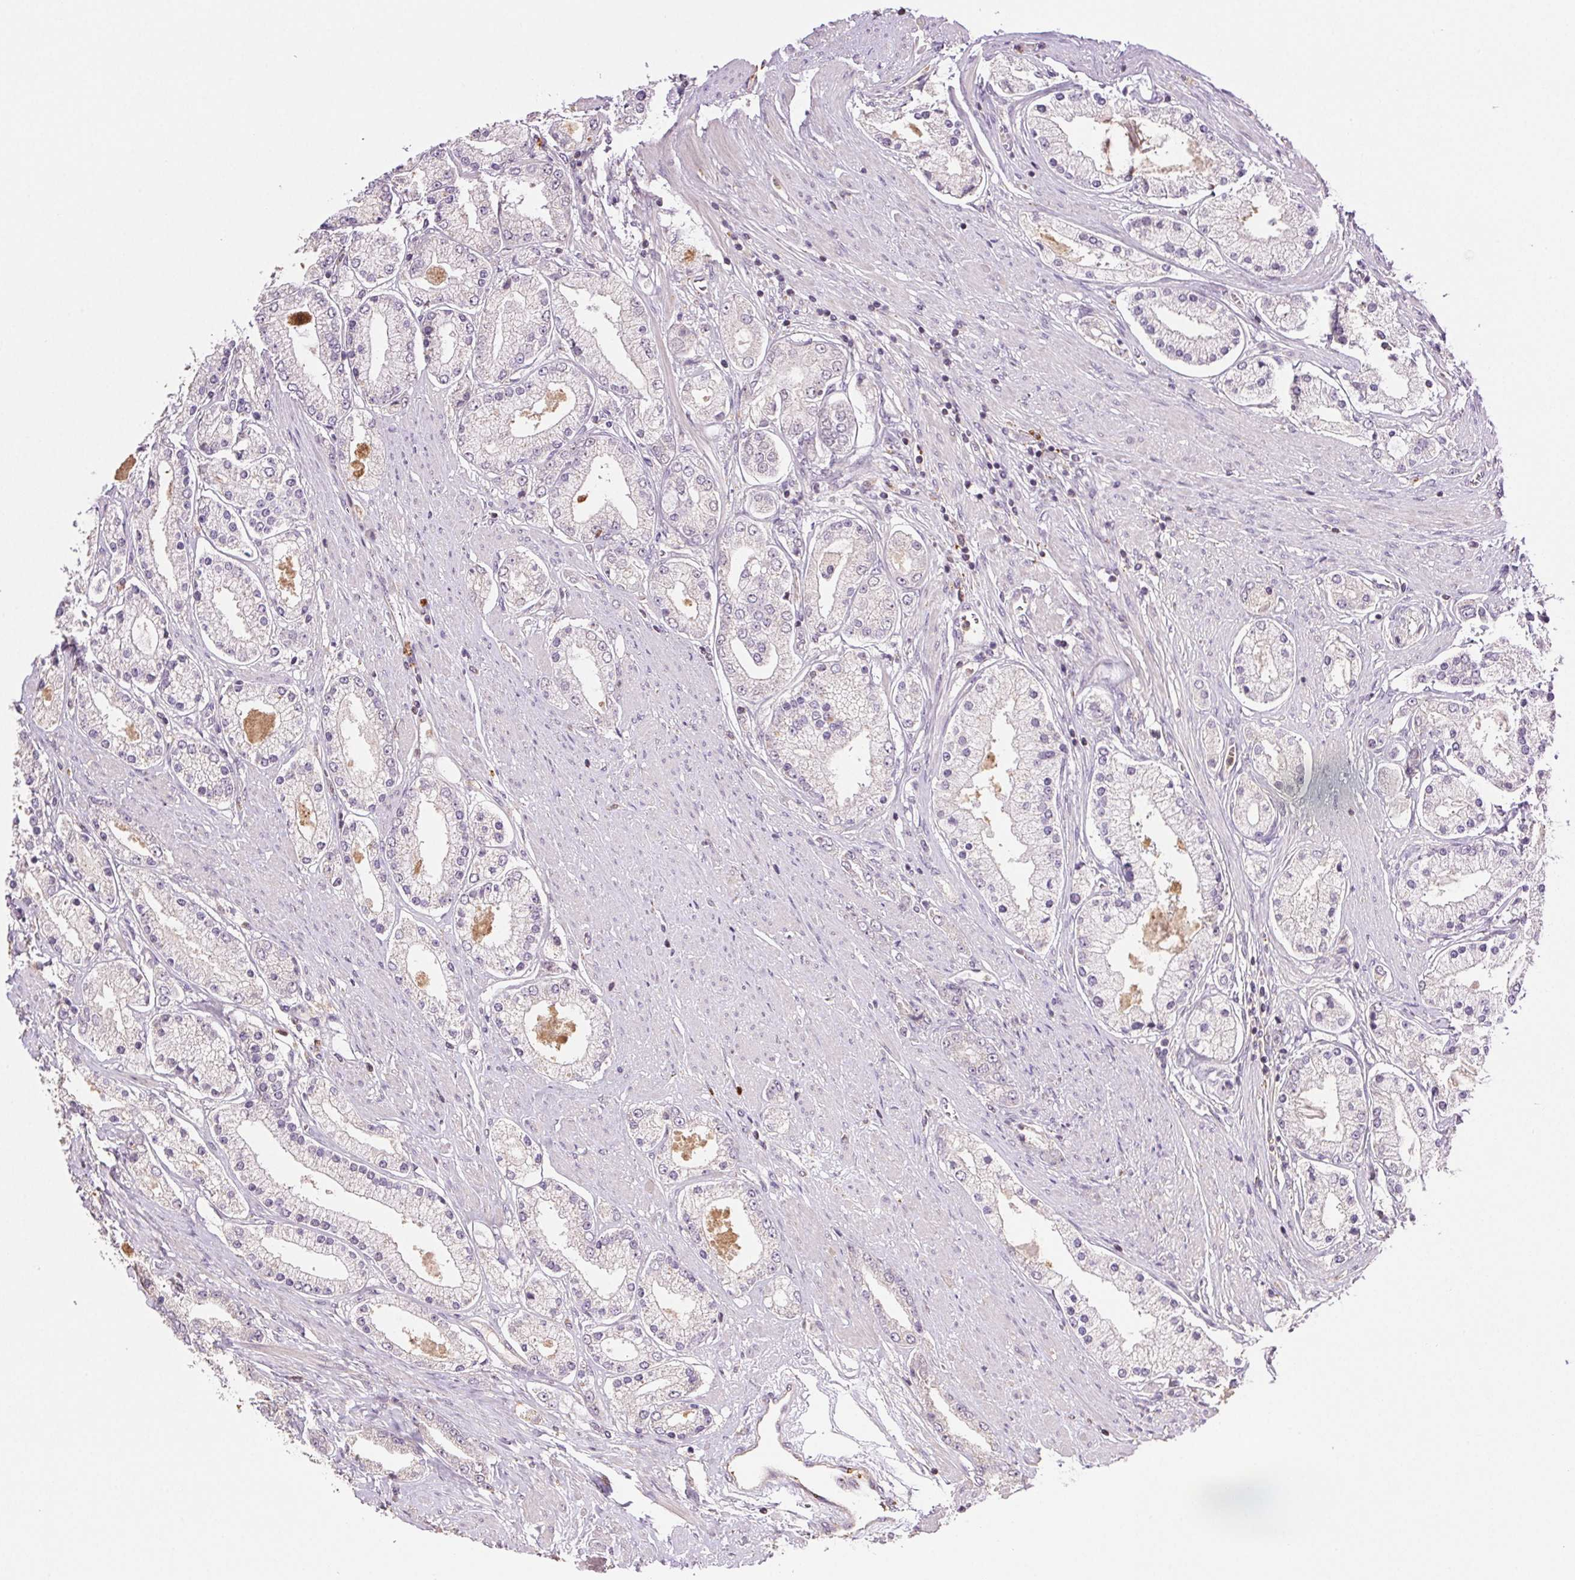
{"staining": {"intensity": "negative", "quantity": "none", "location": "none"}, "tissue": "prostate cancer", "cell_type": "Tumor cells", "image_type": "cancer", "snomed": [{"axis": "morphology", "description": "Adenocarcinoma, High grade"}, {"axis": "topography", "description": "Prostate"}], "caption": "DAB (3,3'-diaminobenzidine) immunohistochemical staining of prostate cancer (high-grade adenocarcinoma) displays no significant staining in tumor cells.", "gene": "TMEM253", "patient": {"sex": "male", "age": 67}}